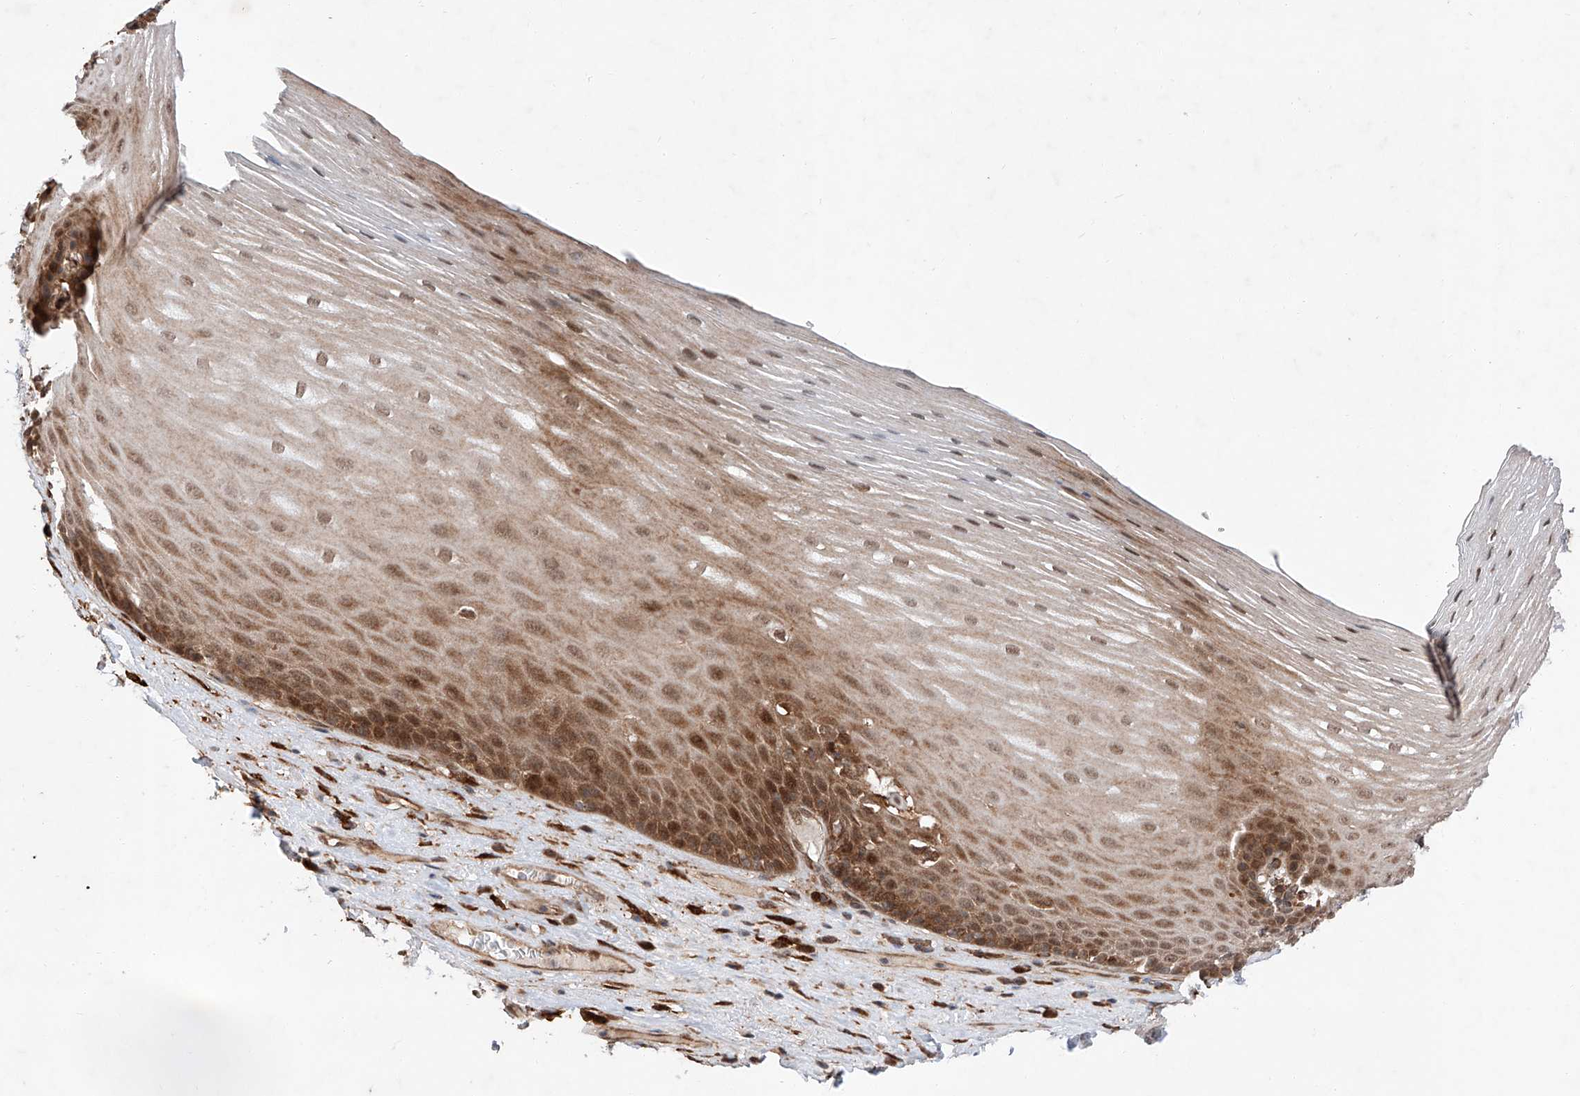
{"staining": {"intensity": "strong", "quantity": "25%-75%", "location": "cytoplasmic/membranous,nuclear"}, "tissue": "esophagus", "cell_type": "Squamous epithelial cells", "image_type": "normal", "snomed": [{"axis": "morphology", "description": "Normal tissue, NOS"}, {"axis": "topography", "description": "Esophagus"}], "caption": "Squamous epithelial cells show high levels of strong cytoplasmic/membranous,nuclear staining in about 25%-75% of cells in benign human esophagus.", "gene": "ZFP28", "patient": {"sex": "male", "age": 62}}